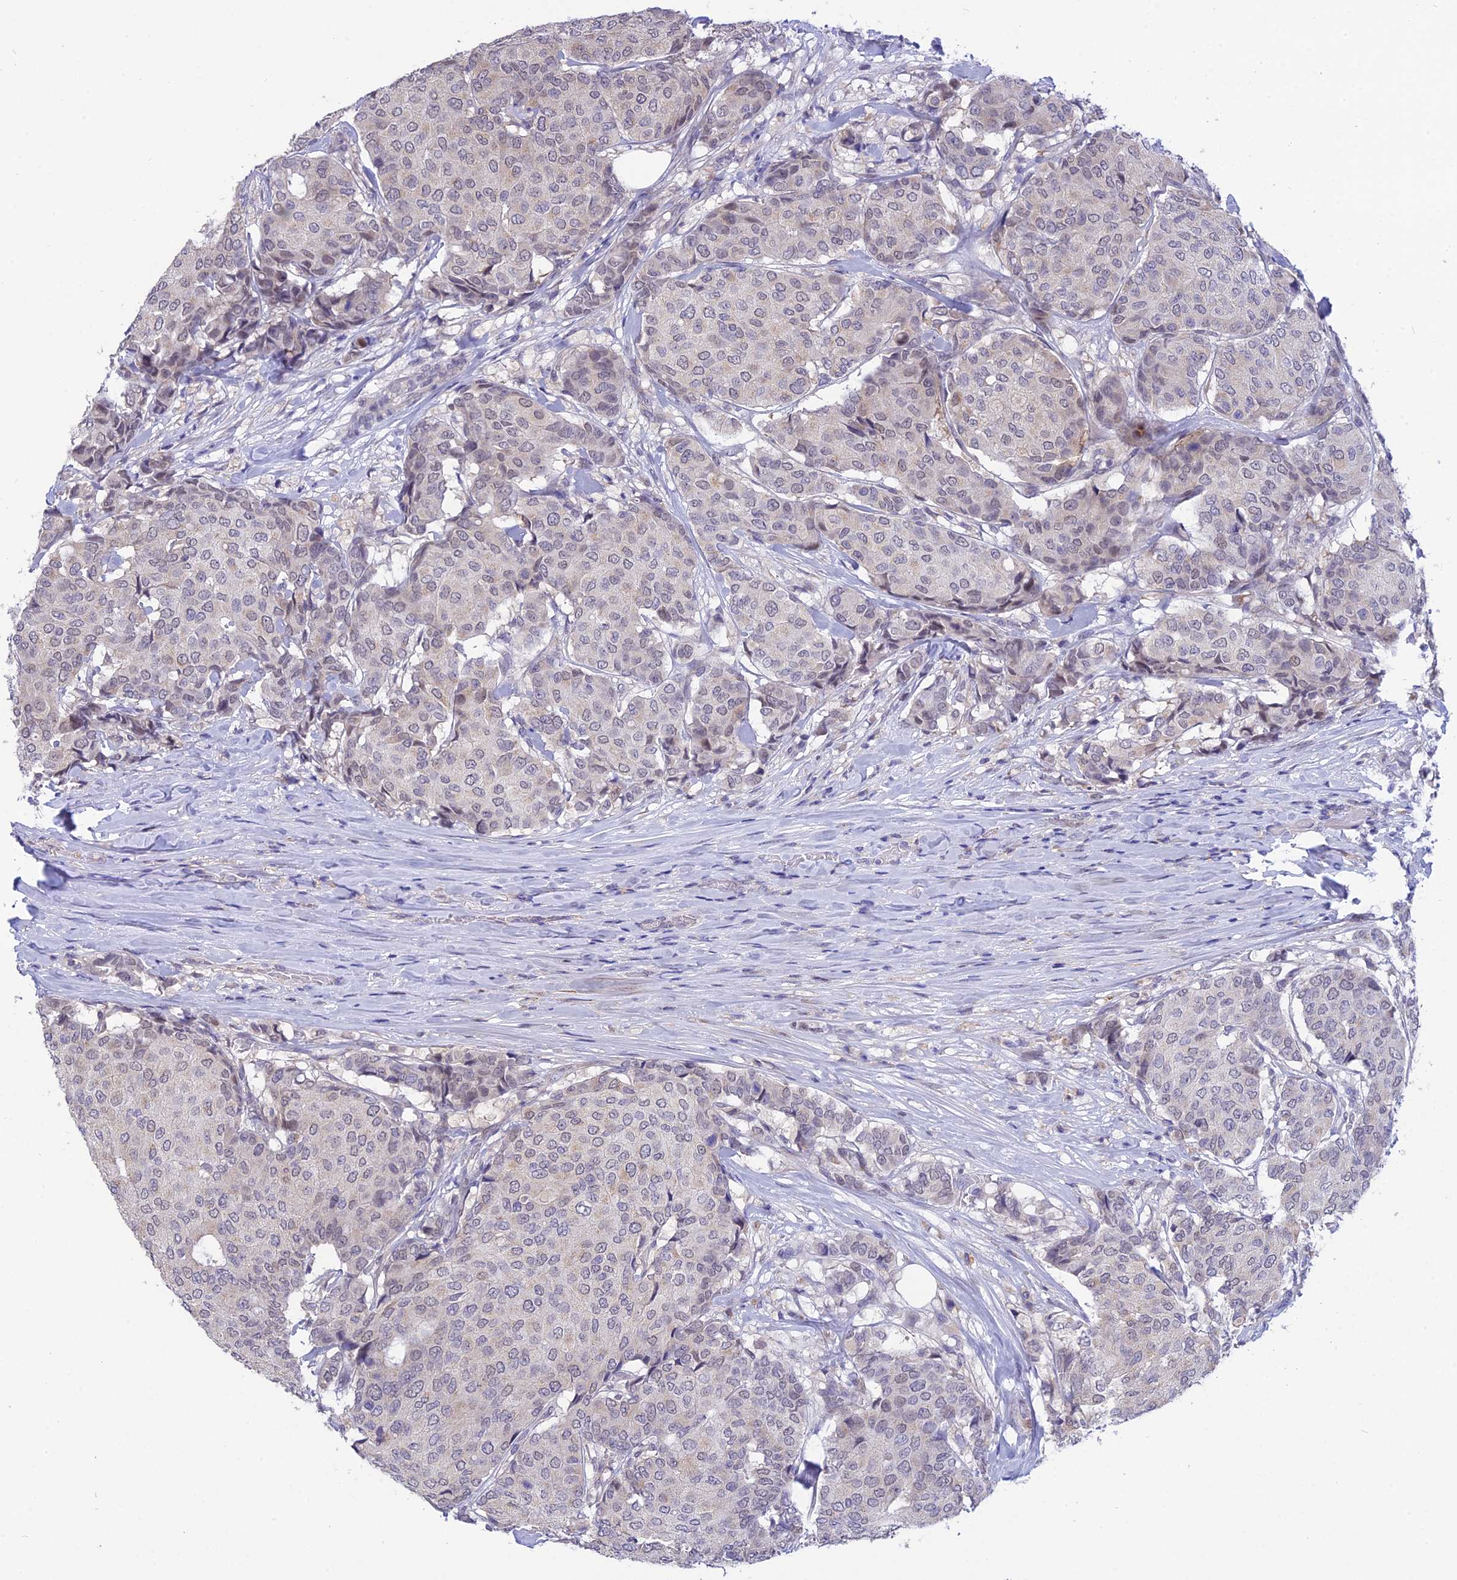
{"staining": {"intensity": "negative", "quantity": "none", "location": "none"}, "tissue": "breast cancer", "cell_type": "Tumor cells", "image_type": "cancer", "snomed": [{"axis": "morphology", "description": "Duct carcinoma"}, {"axis": "topography", "description": "Breast"}], "caption": "IHC of human breast cancer demonstrates no positivity in tumor cells.", "gene": "KCTD14", "patient": {"sex": "female", "age": 75}}